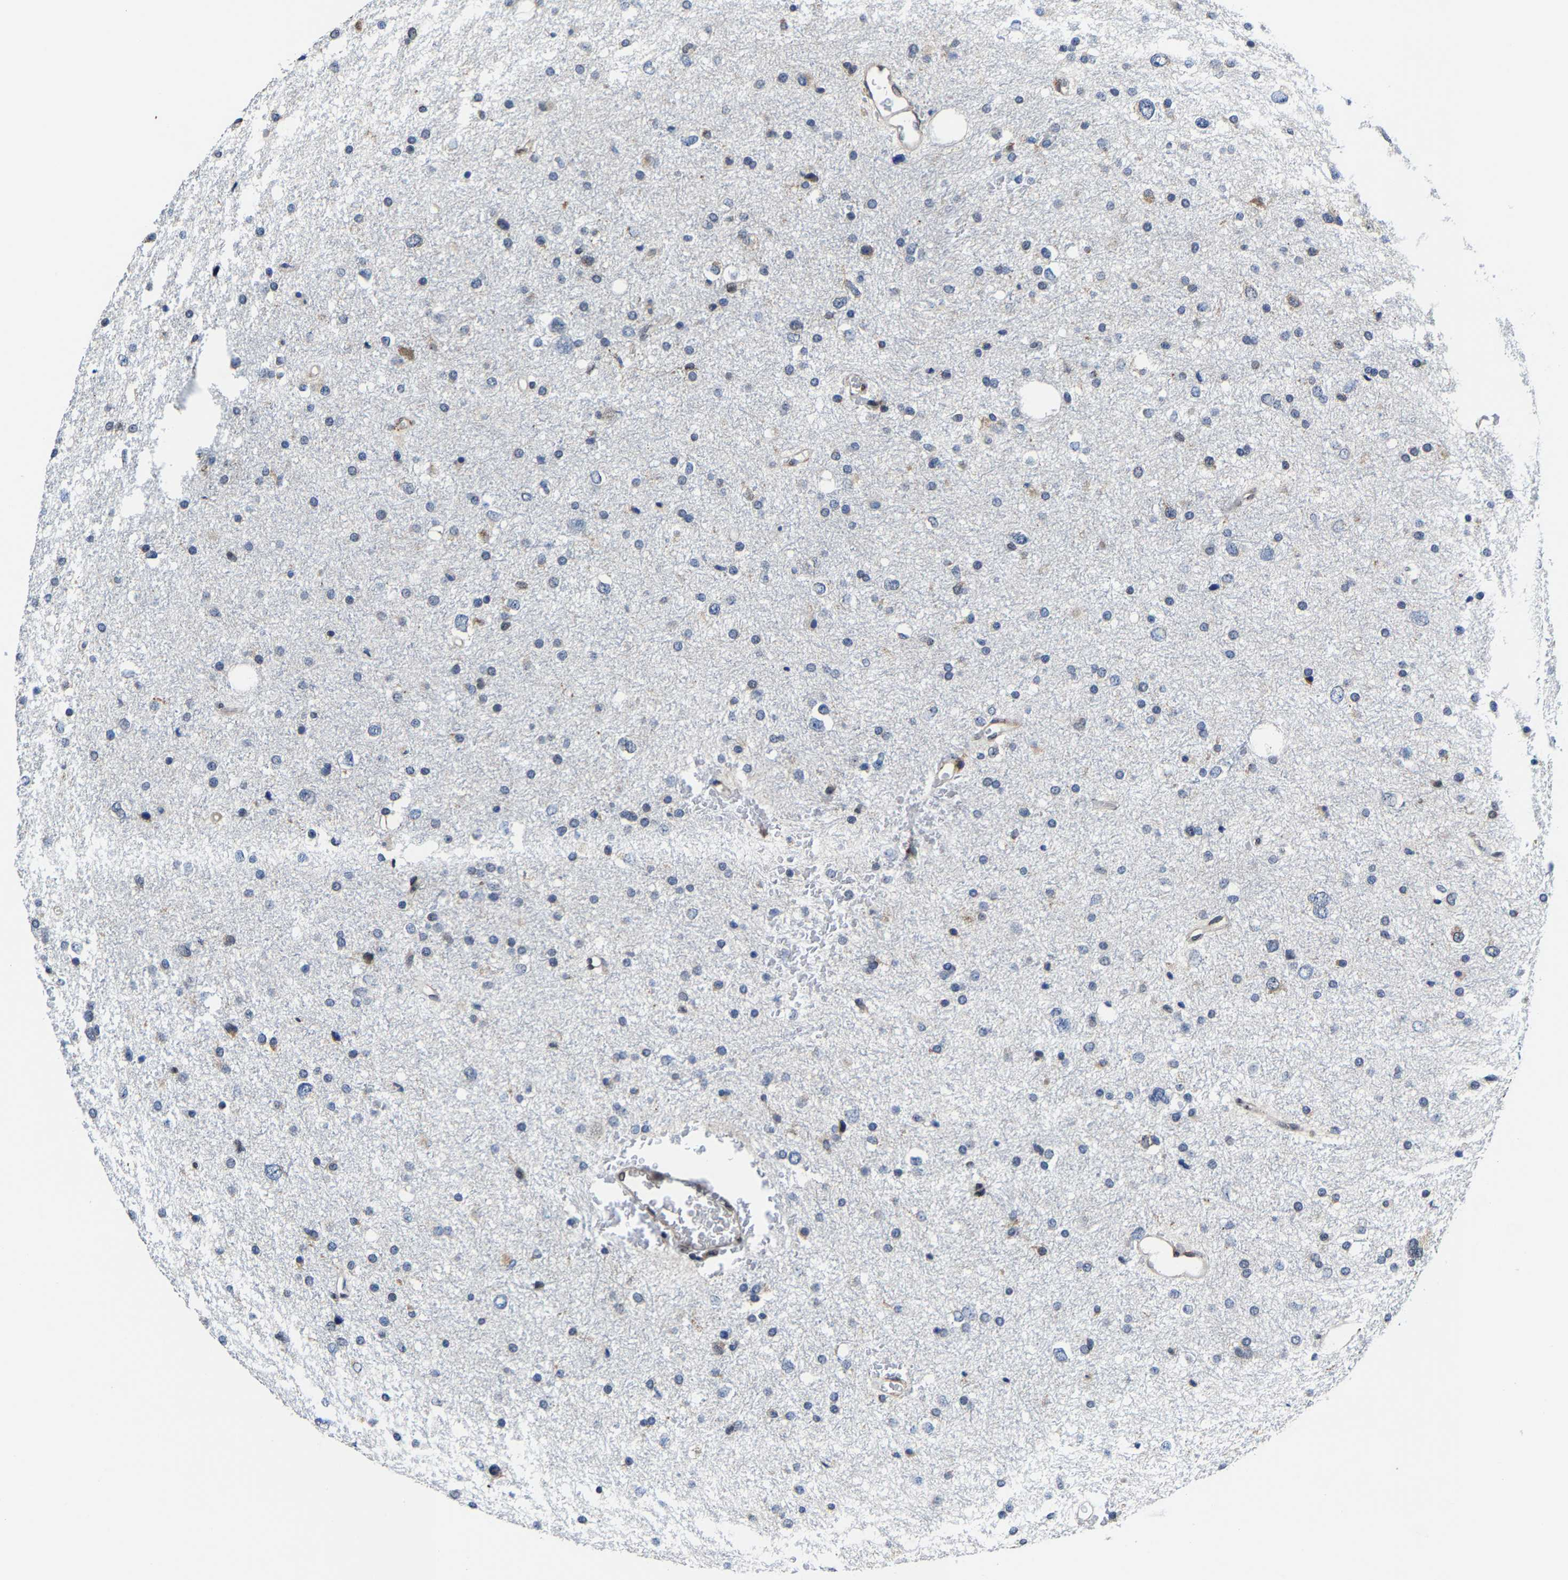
{"staining": {"intensity": "negative", "quantity": "none", "location": "none"}, "tissue": "glioma", "cell_type": "Tumor cells", "image_type": "cancer", "snomed": [{"axis": "morphology", "description": "Glioma, malignant, Low grade"}, {"axis": "topography", "description": "Brain"}], "caption": "This photomicrograph is of glioma stained with immunohistochemistry (IHC) to label a protein in brown with the nuclei are counter-stained blue. There is no positivity in tumor cells.", "gene": "METTL1", "patient": {"sex": "female", "age": 37}}